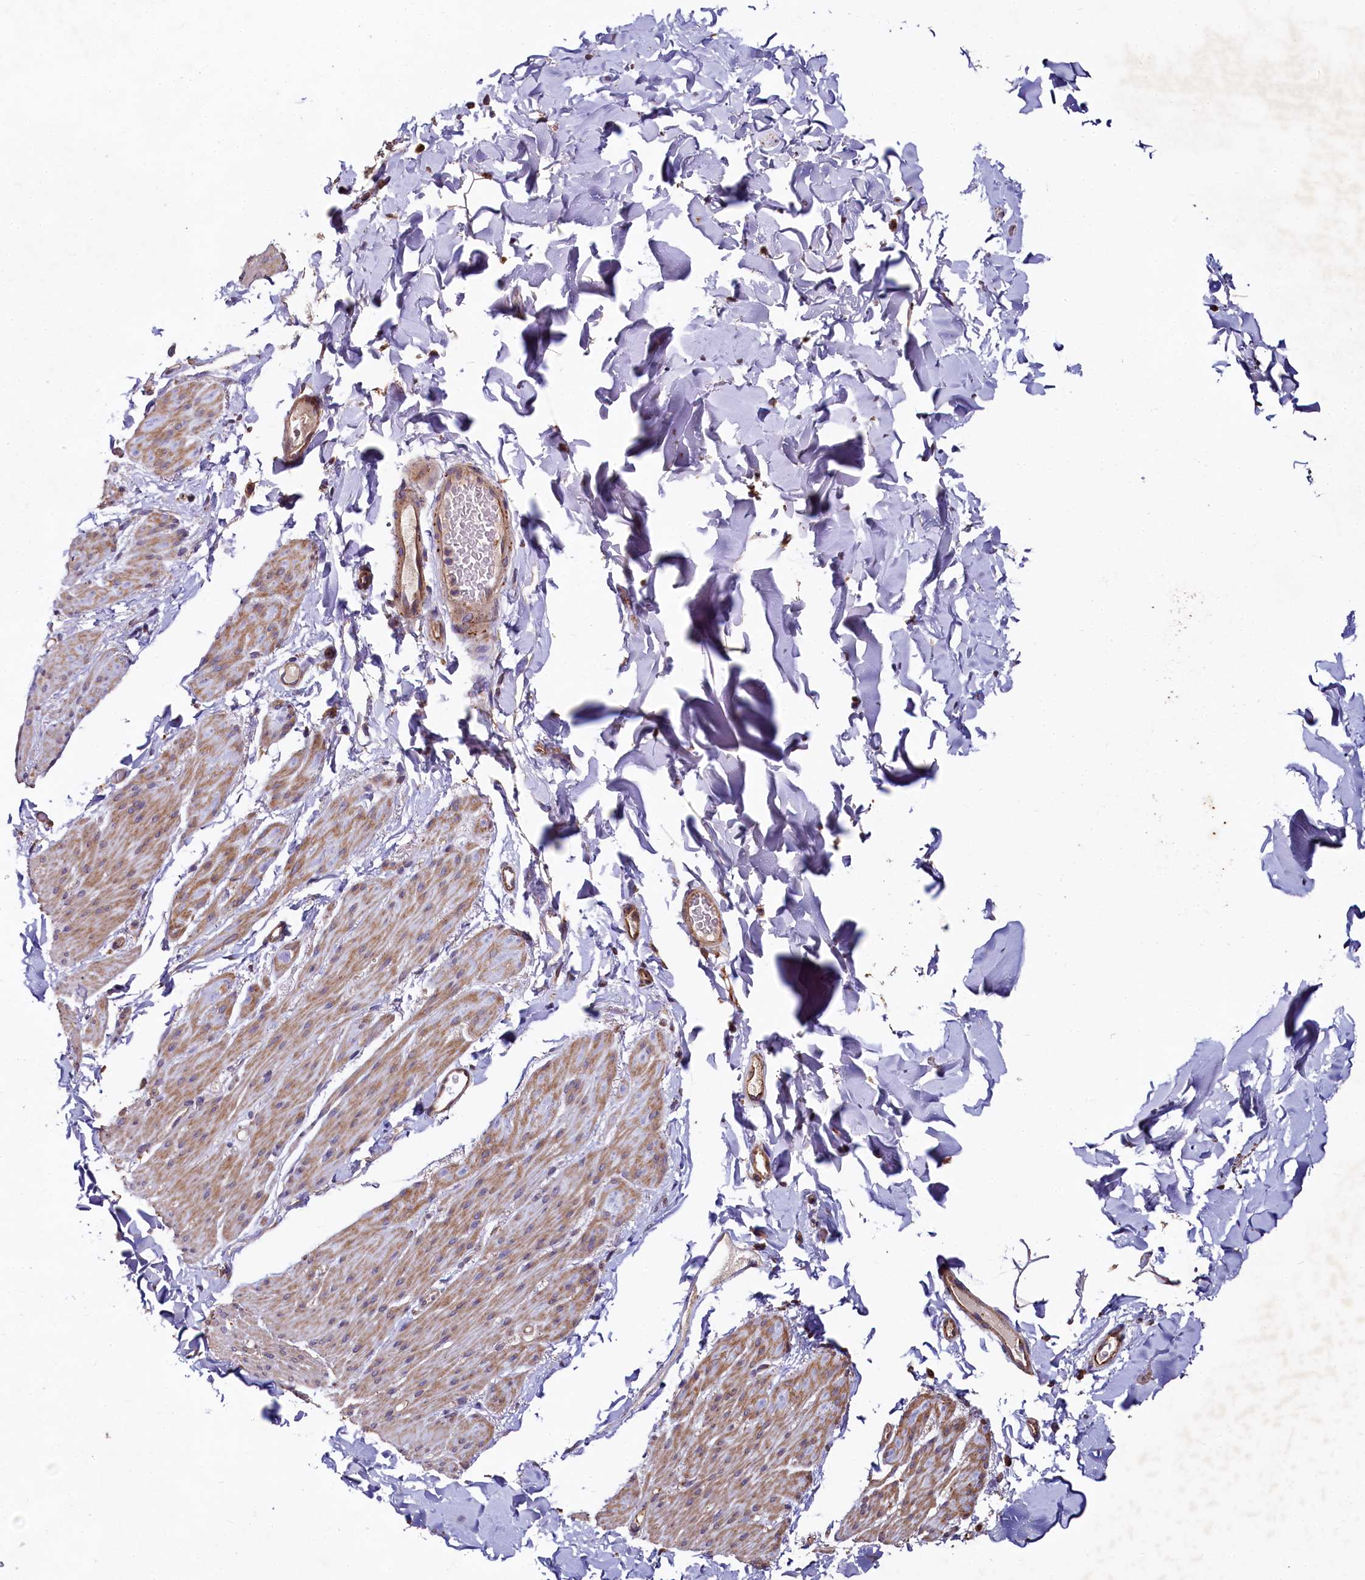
{"staining": {"intensity": "moderate", "quantity": ">75%", "location": "cytoplasmic/membranous"}, "tissue": "smooth muscle", "cell_type": "Smooth muscle cells", "image_type": "normal", "snomed": [{"axis": "morphology", "description": "Normal tissue, NOS"}, {"axis": "topography", "description": "Colon"}, {"axis": "topography", "description": "Peripheral nerve tissue"}], "caption": "This photomicrograph reveals IHC staining of unremarkable smooth muscle, with medium moderate cytoplasmic/membranous expression in about >75% of smooth muscle cells.", "gene": "SPRYD3", "patient": {"sex": "female", "age": 61}}